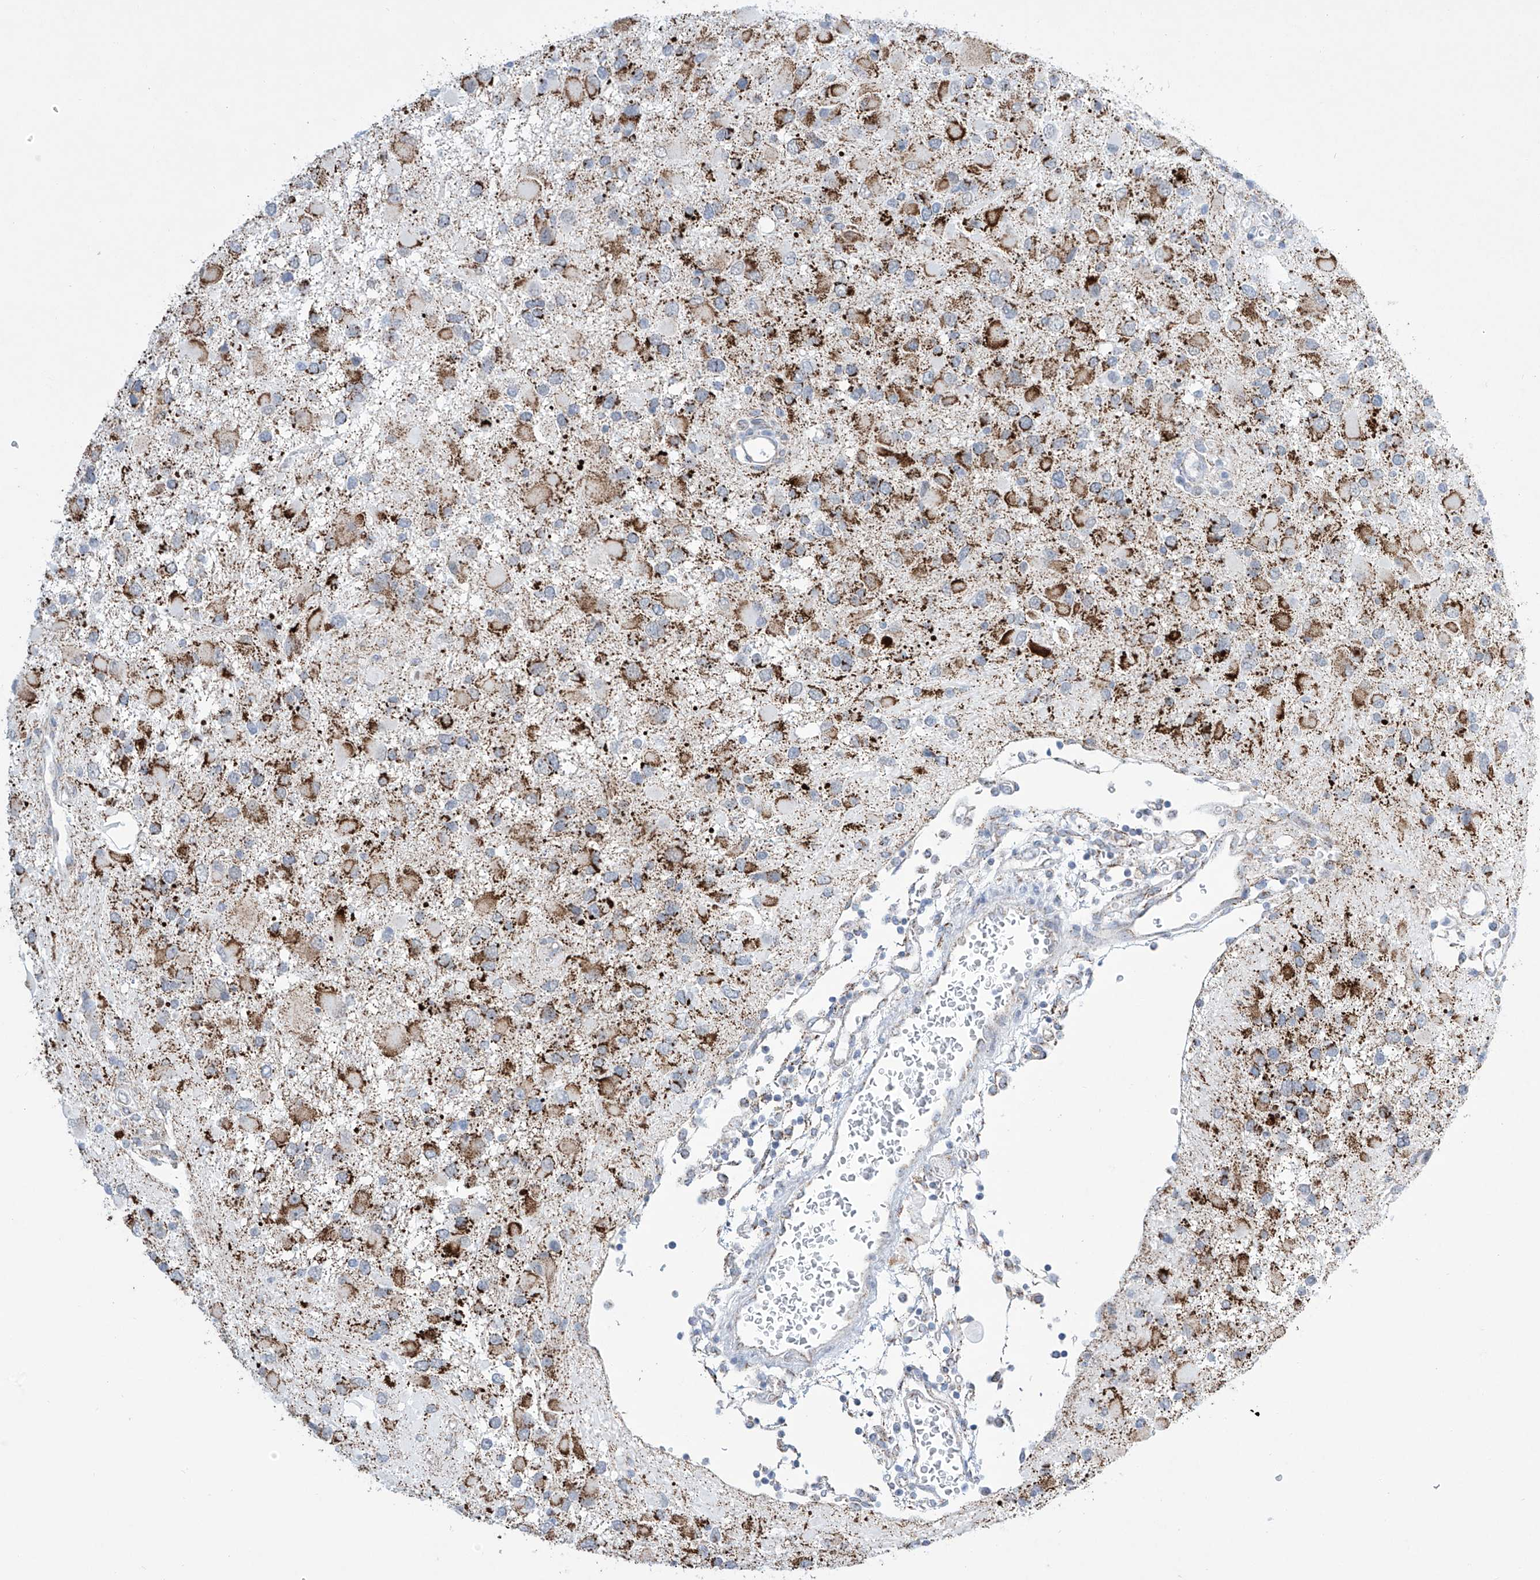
{"staining": {"intensity": "strong", "quantity": "<25%", "location": "cytoplasmic/membranous"}, "tissue": "glioma", "cell_type": "Tumor cells", "image_type": "cancer", "snomed": [{"axis": "morphology", "description": "Glioma, malignant, High grade"}, {"axis": "topography", "description": "Brain"}], "caption": "Tumor cells reveal medium levels of strong cytoplasmic/membranous staining in approximately <25% of cells in human malignant glioma (high-grade). Nuclei are stained in blue.", "gene": "ALDH6A1", "patient": {"sex": "male", "age": 53}}